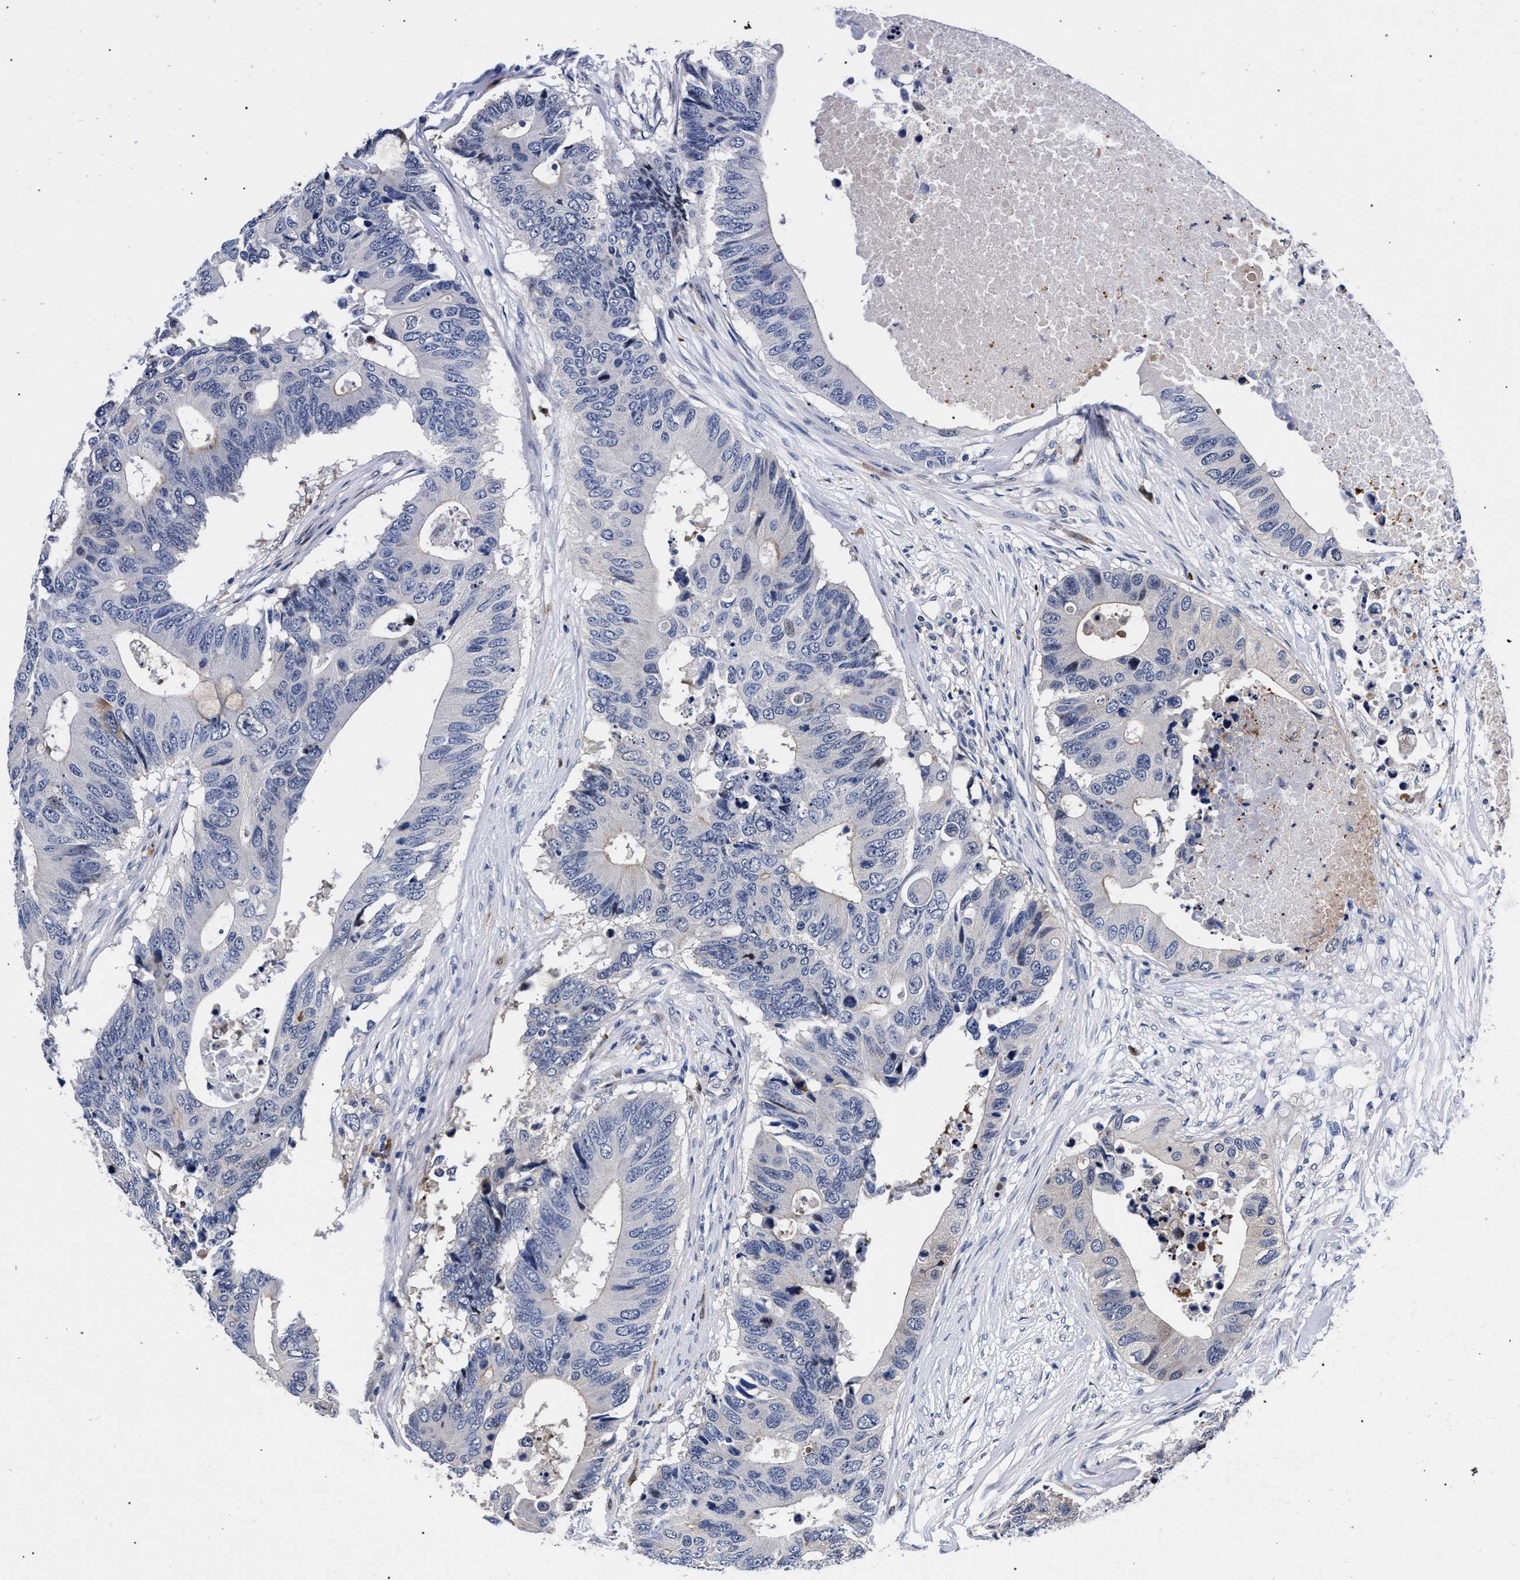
{"staining": {"intensity": "negative", "quantity": "none", "location": "none"}, "tissue": "colorectal cancer", "cell_type": "Tumor cells", "image_type": "cancer", "snomed": [{"axis": "morphology", "description": "Adenocarcinoma, NOS"}, {"axis": "topography", "description": "Colon"}], "caption": "The histopathology image shows no staining of tumor cells in colorectal cancer (adenocarcinoma).", "gene": "ZNF462", "patient": {"sex": "male", "age": 71}}